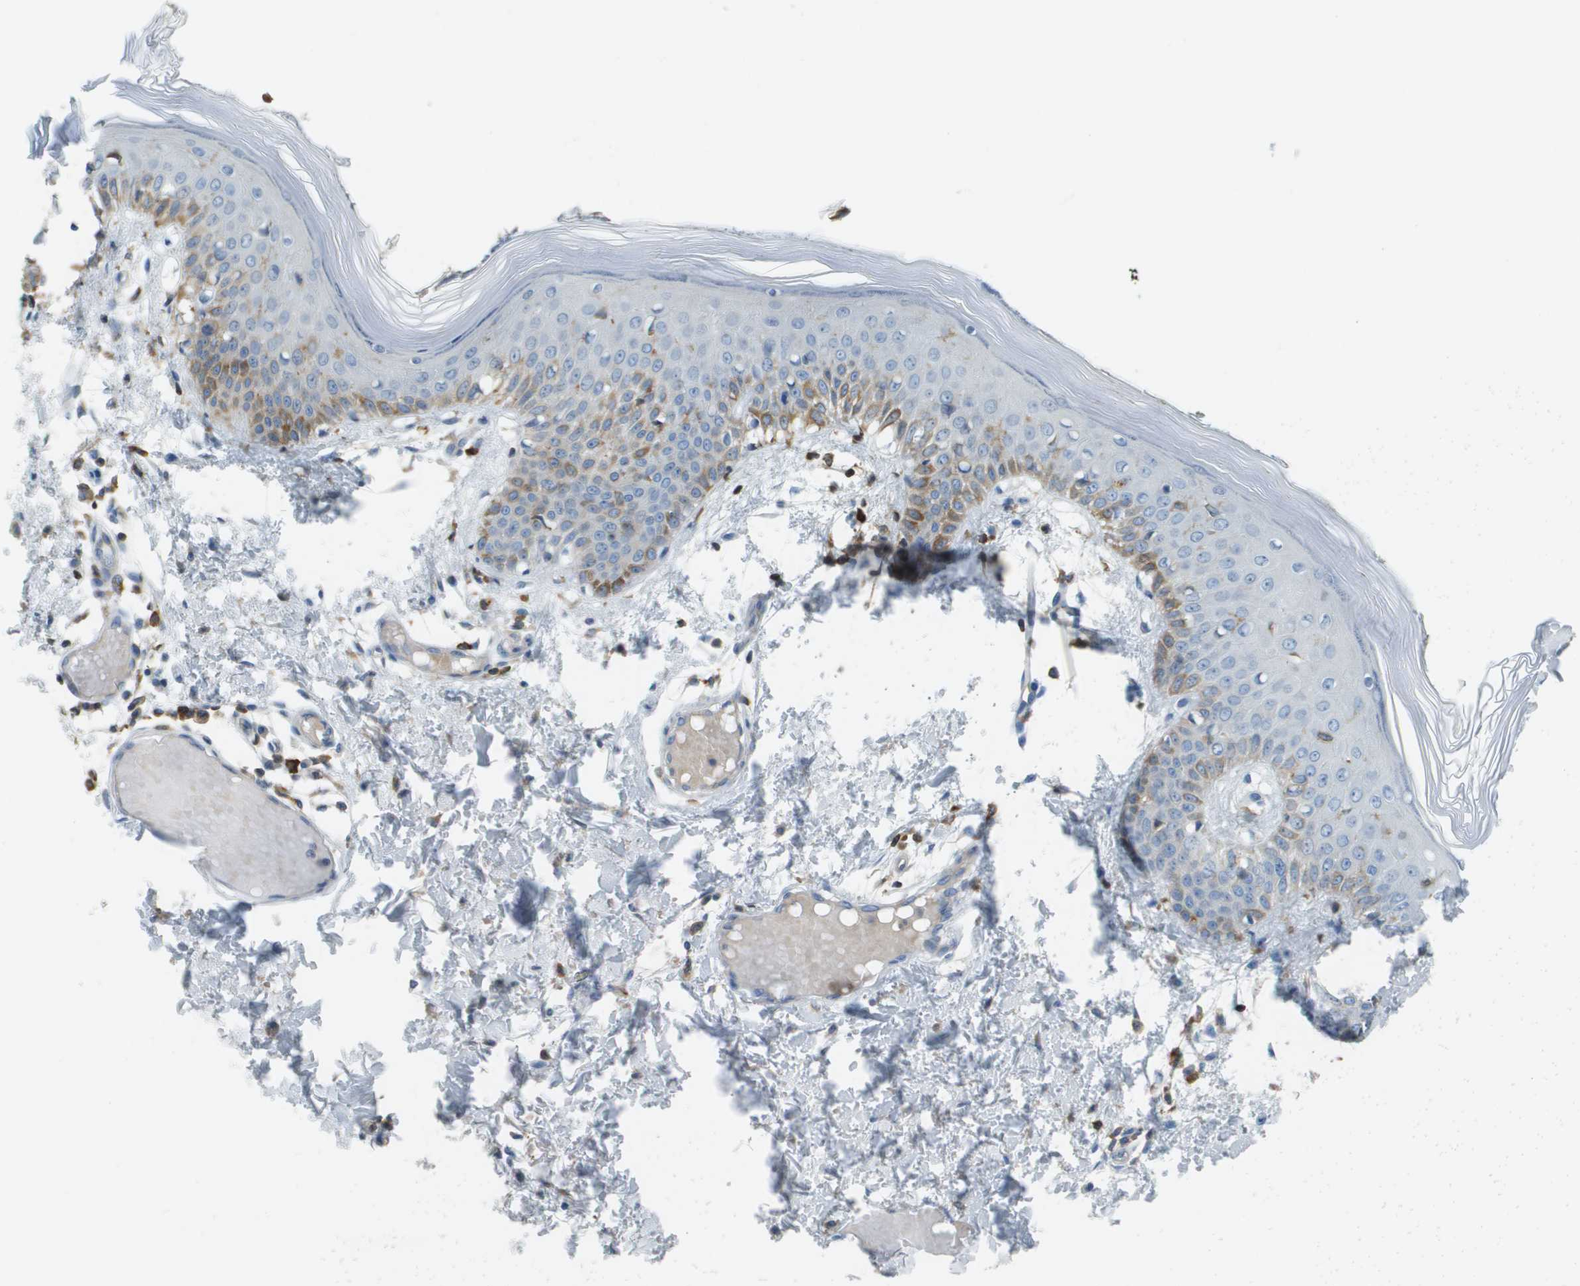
{"staining": {"intensity": "weak", "quantity": ">75%", "location": "cytoplasmic/membranous"}, "tissue": "skin", "cell_type": "Fibroblasts", "image_type": "normal", "snomed": [{"axis": "morphology", "description": "Normal tissue, NOS"}, {"axis": "topography", "description": "Skin"}], "caption": "DAB (3,3'-diaminobenzidine) immunohistochemical staining of unremarkable human skin shows weak cytoplasmic/membranous protein staining in about >75% of fibroblasts. Immunohistochemistry stains the protein in brown and the nuclei are stained blue.", "gene": "APBB1IP", "patient": {"sex": "male", "age": 53}}